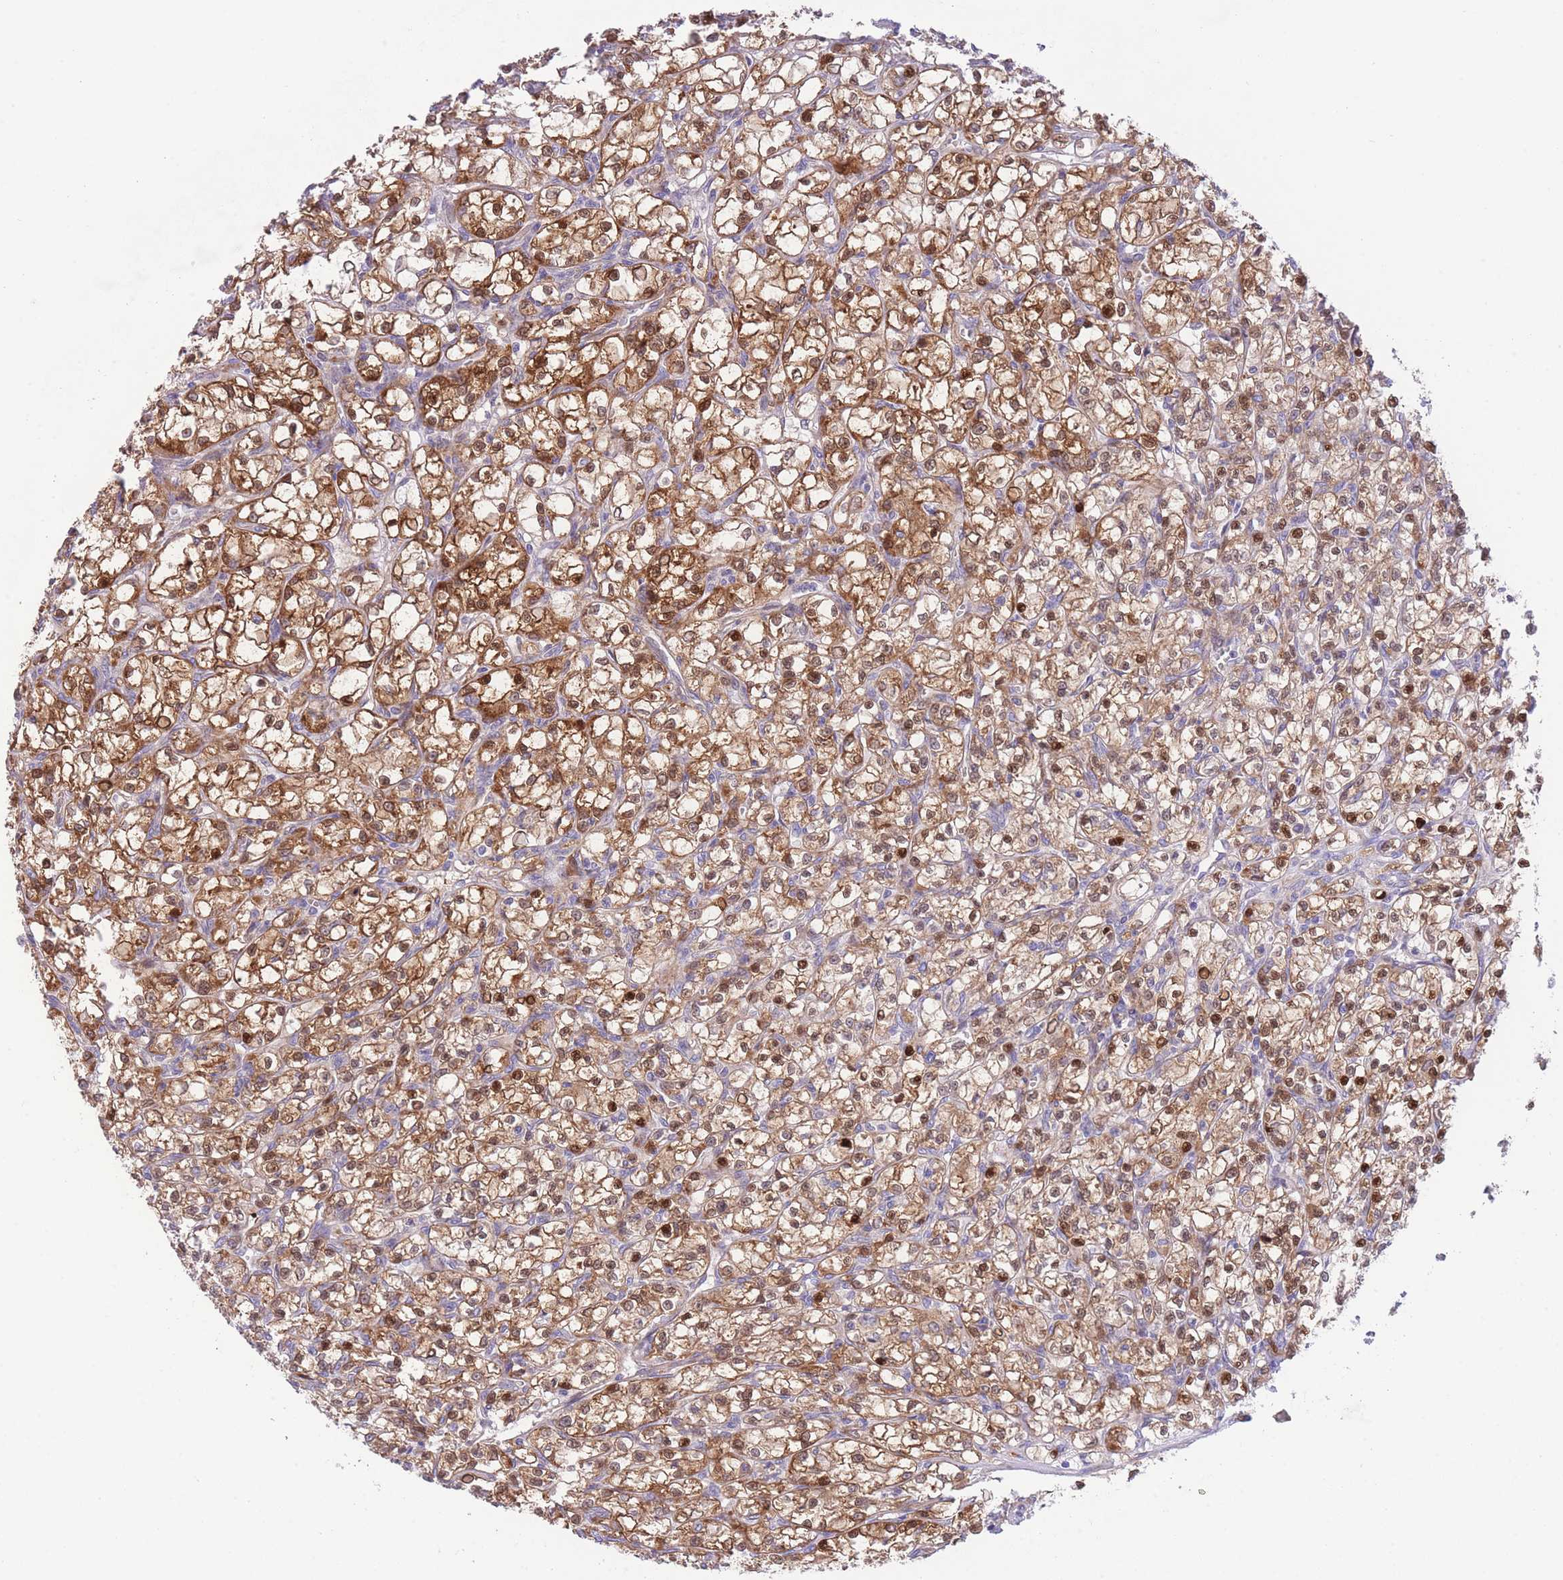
{"staining": {"intensity": "moderate", "quantity": ">75%", "location": "cytoplasmic/membranous,nuclear"}, "tissue": "renal cancer", "cell_type": "Tumor cells", "image_type": "cancer", "snomed": [{"axis": "morphology", "description": "Adenocarcinoma, NOS"}, {"axis": "topography", "description": "Kidney"}], "caption": "Tumor cells reveal moderate cytoplasmic/membranous and nuclear expression in approximately >75% of cells in renal adenocarcinoma. (Brightfield microscopy of DAB IHC at high magnification).", "gene": "CHAC1", "patient": {"sex": "female", "age": 59}}